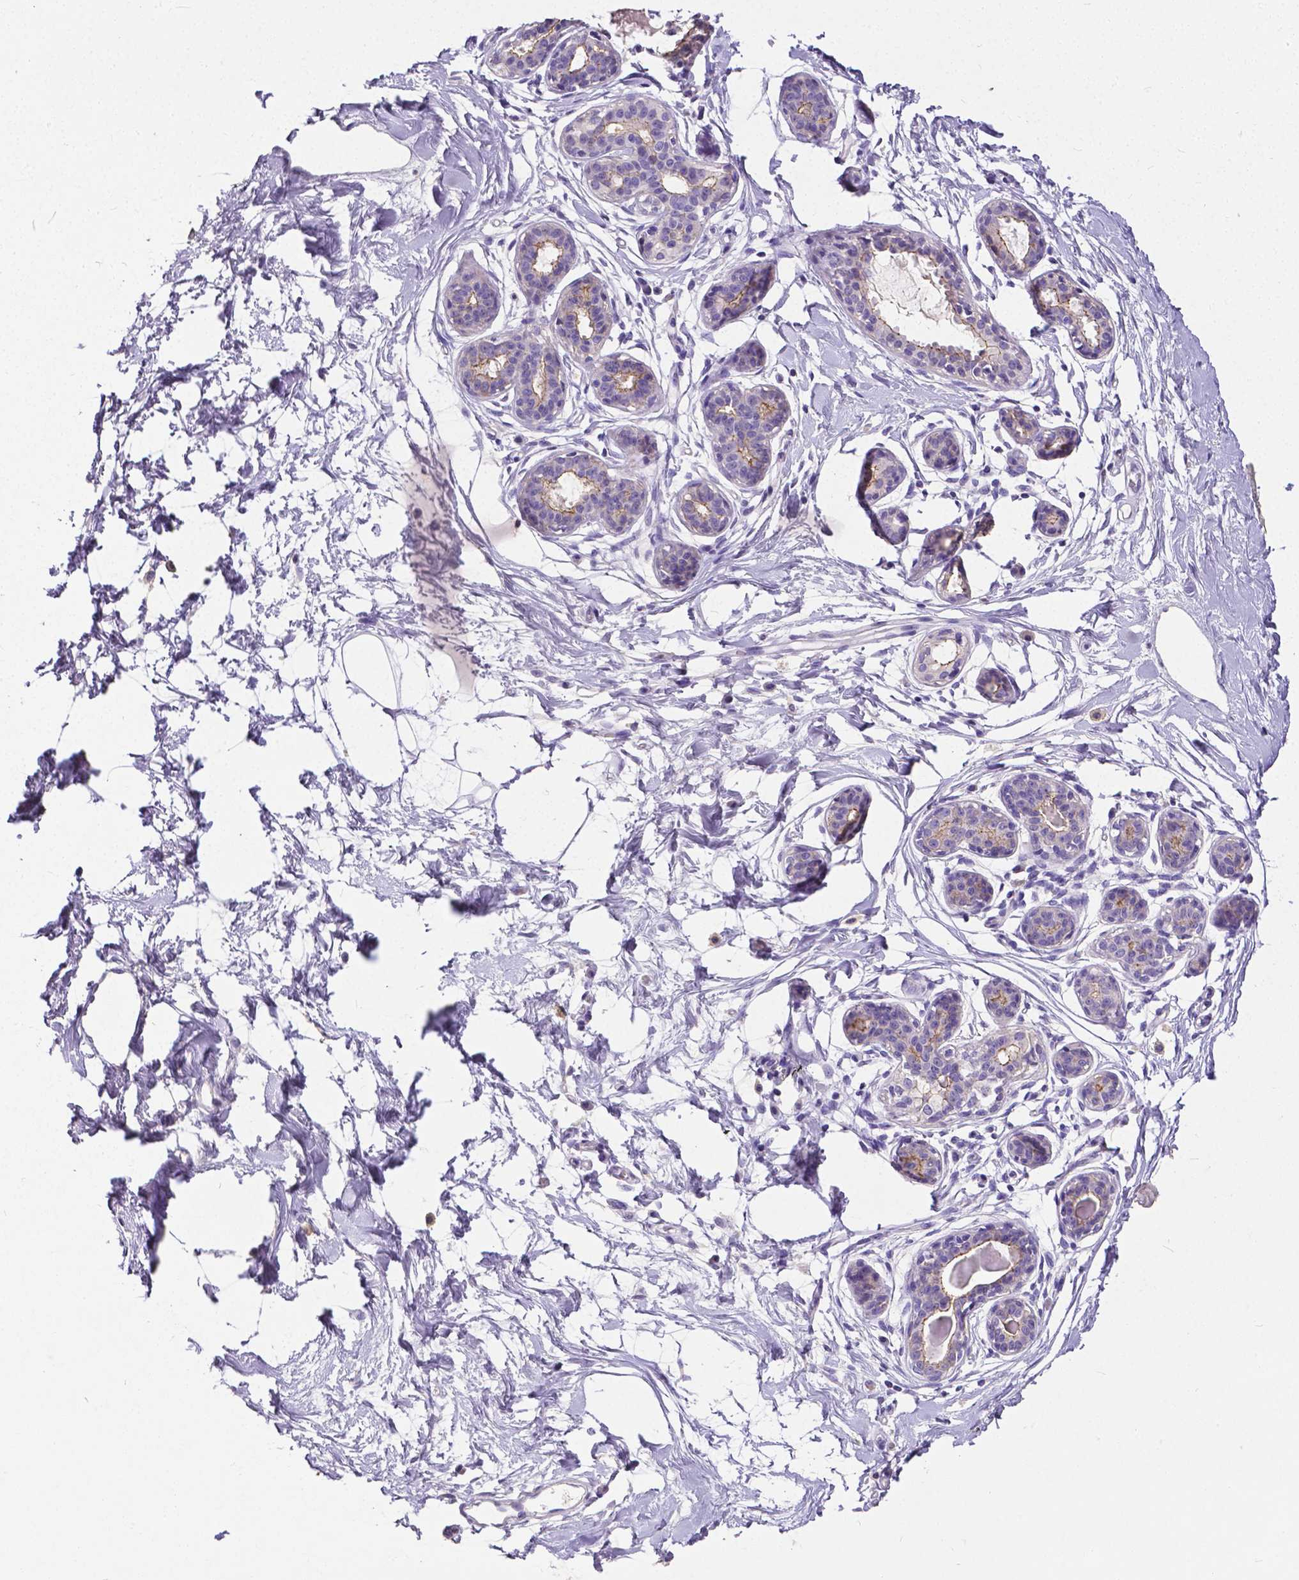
{"staining": {"intensity": "negative", "quantity": "none", "location": "none"}, "tissue": "breast", "cell_type": "Adipocytes", "image_type": "normal", "snomed": [{"axis": "morphology", "description": "Normal tissue, NOS"}, {"axis": "topography", "description": "Breast"}], "caption": "This is an immunohistochemistry micrograph of normal breast. There is no expression in adipocytes.", "gene": "OCLN", "patient": {"sex": "female", "age": 45}}